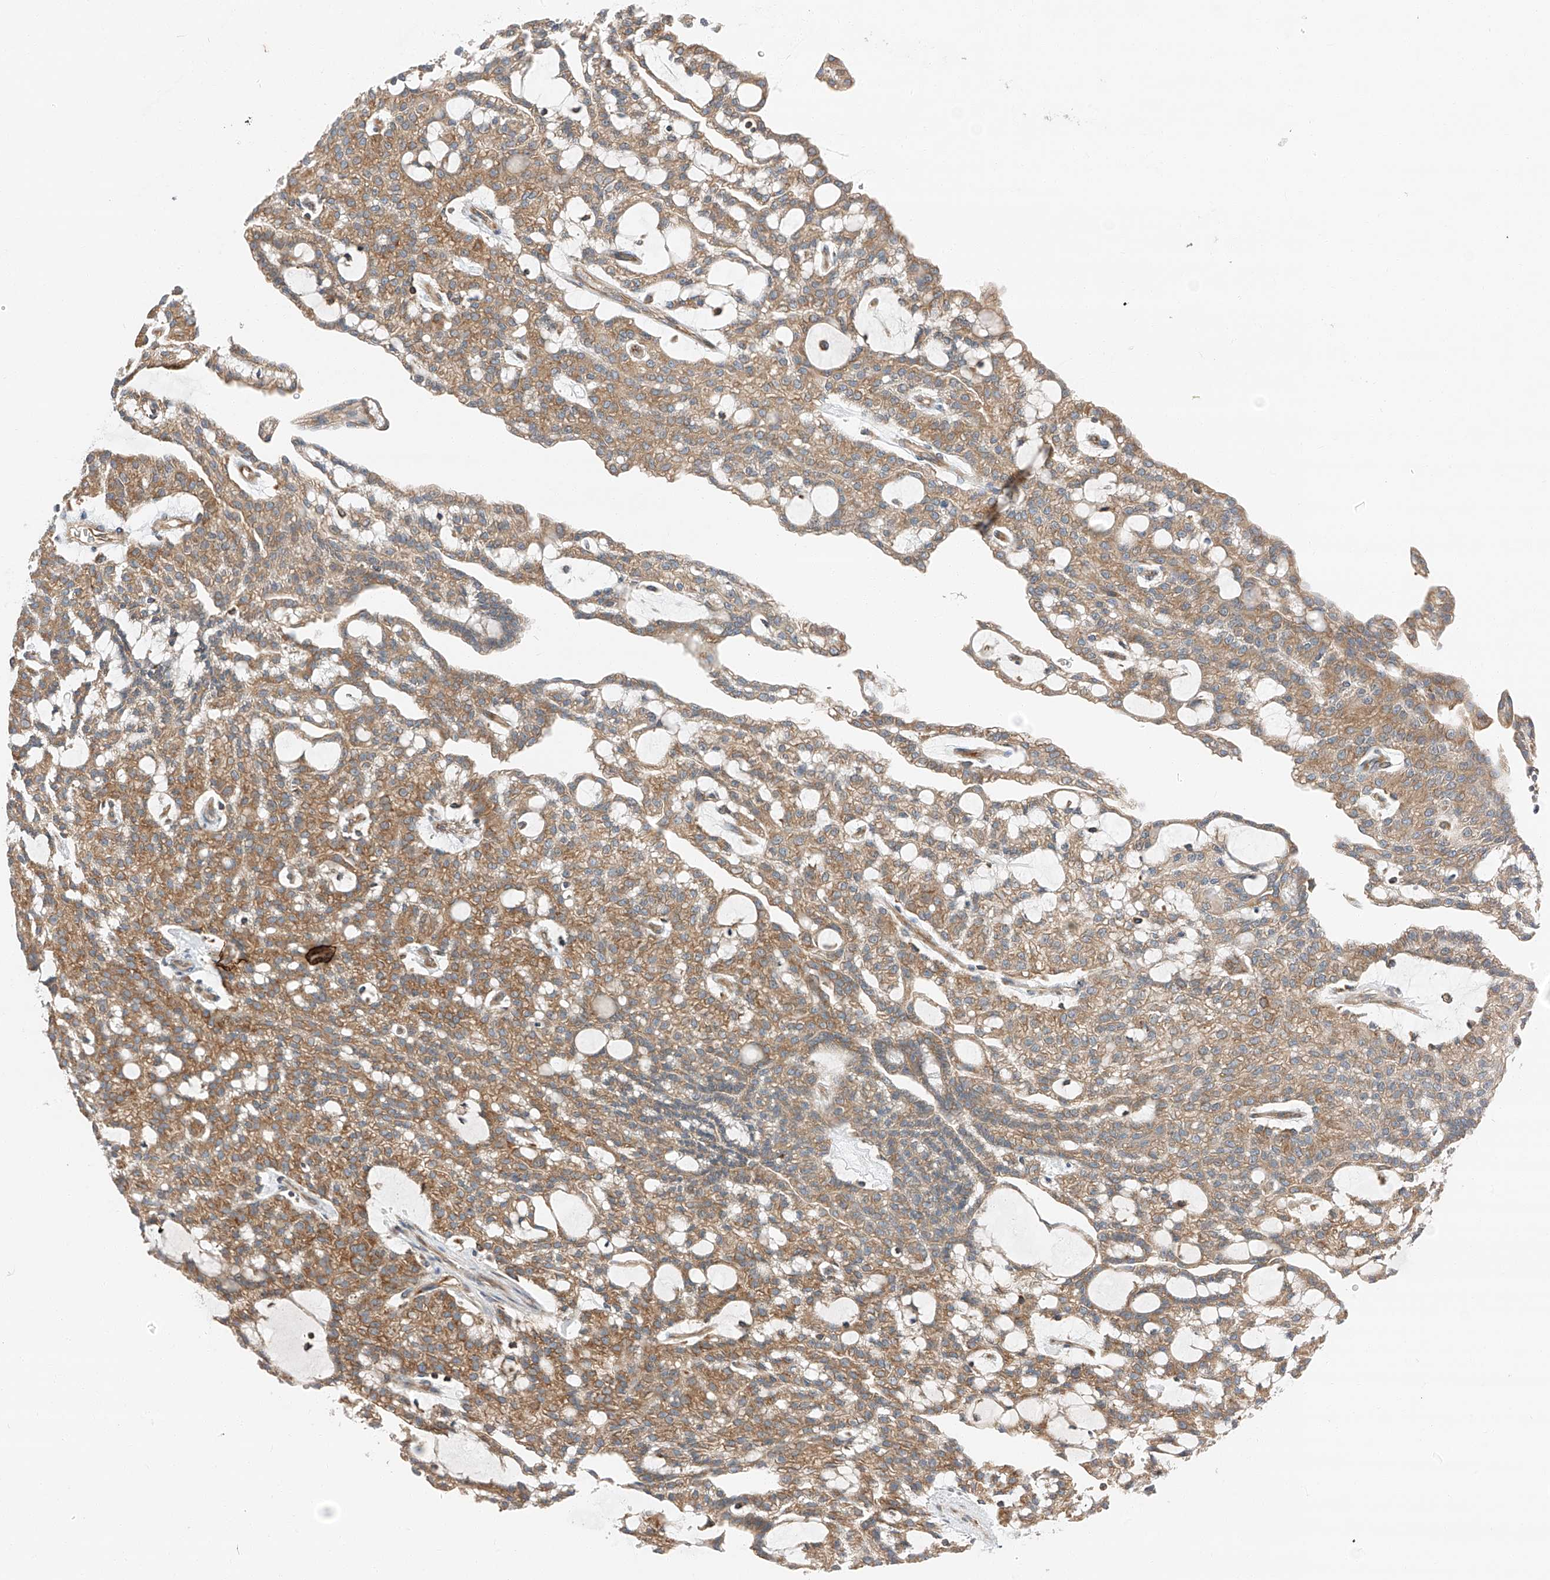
{"staining": {"intensity": "moderate", "quantity": ">75%", "location": "cytoplasmic/membranous"}, "tissue": "renal cancer", "cell_type": "Tumor cells", "image_type": "cancer", "snomed": [{"axis": "morphology", "description": "Adenocarcinoma, NOS"}, {"axis": "topography", "description": "Kidney"}], "caption": "Human adenocarcinoma (renal) stained for a protein (brown) exhibits moderate cytoplasmic/membranous positive expression in approximately >75% of tumor cells.", "gene": "ZC3H15", "patient": {"sex": "male", "age": 63}}